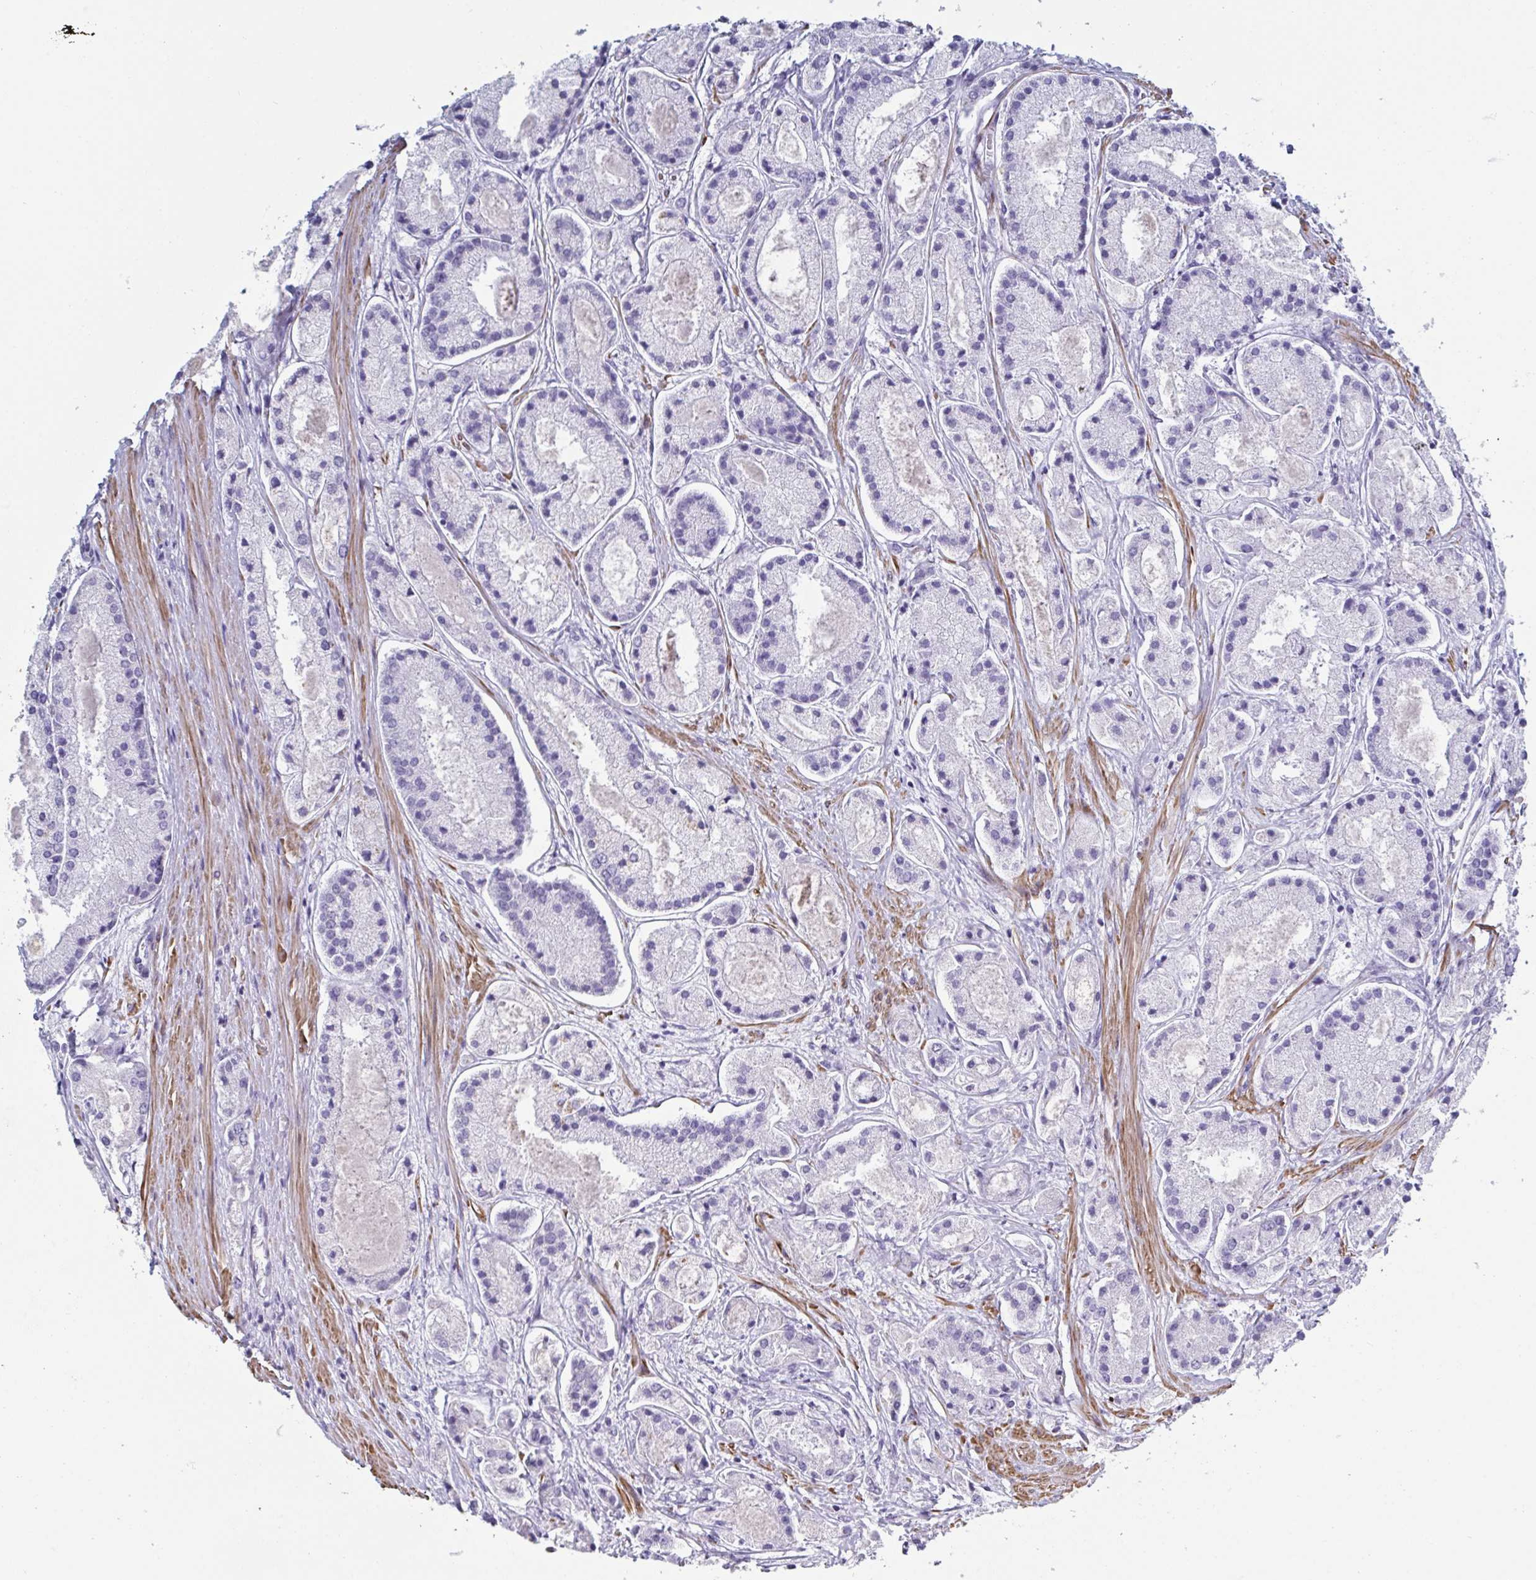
{"staining": {"intensity": "negative", "quantity": "none", "location": "none"}, "tissue": "prostate cancer", "cell_type": "Tumor cells", "image_type": "cancer", "snomed": [{"axis": "morphology", "description": "Adenocarcinoma, High grade"}, {"axis": "topography", "description": "Prostate"}], "caption": "Immunohistochemistry (IHC) of prostate cancer (high-grade adenocarcinoma) exhibits no expression in tumor cells.", "gene": "OR5P3", "patient": {"sex": "male", "age": 67}}